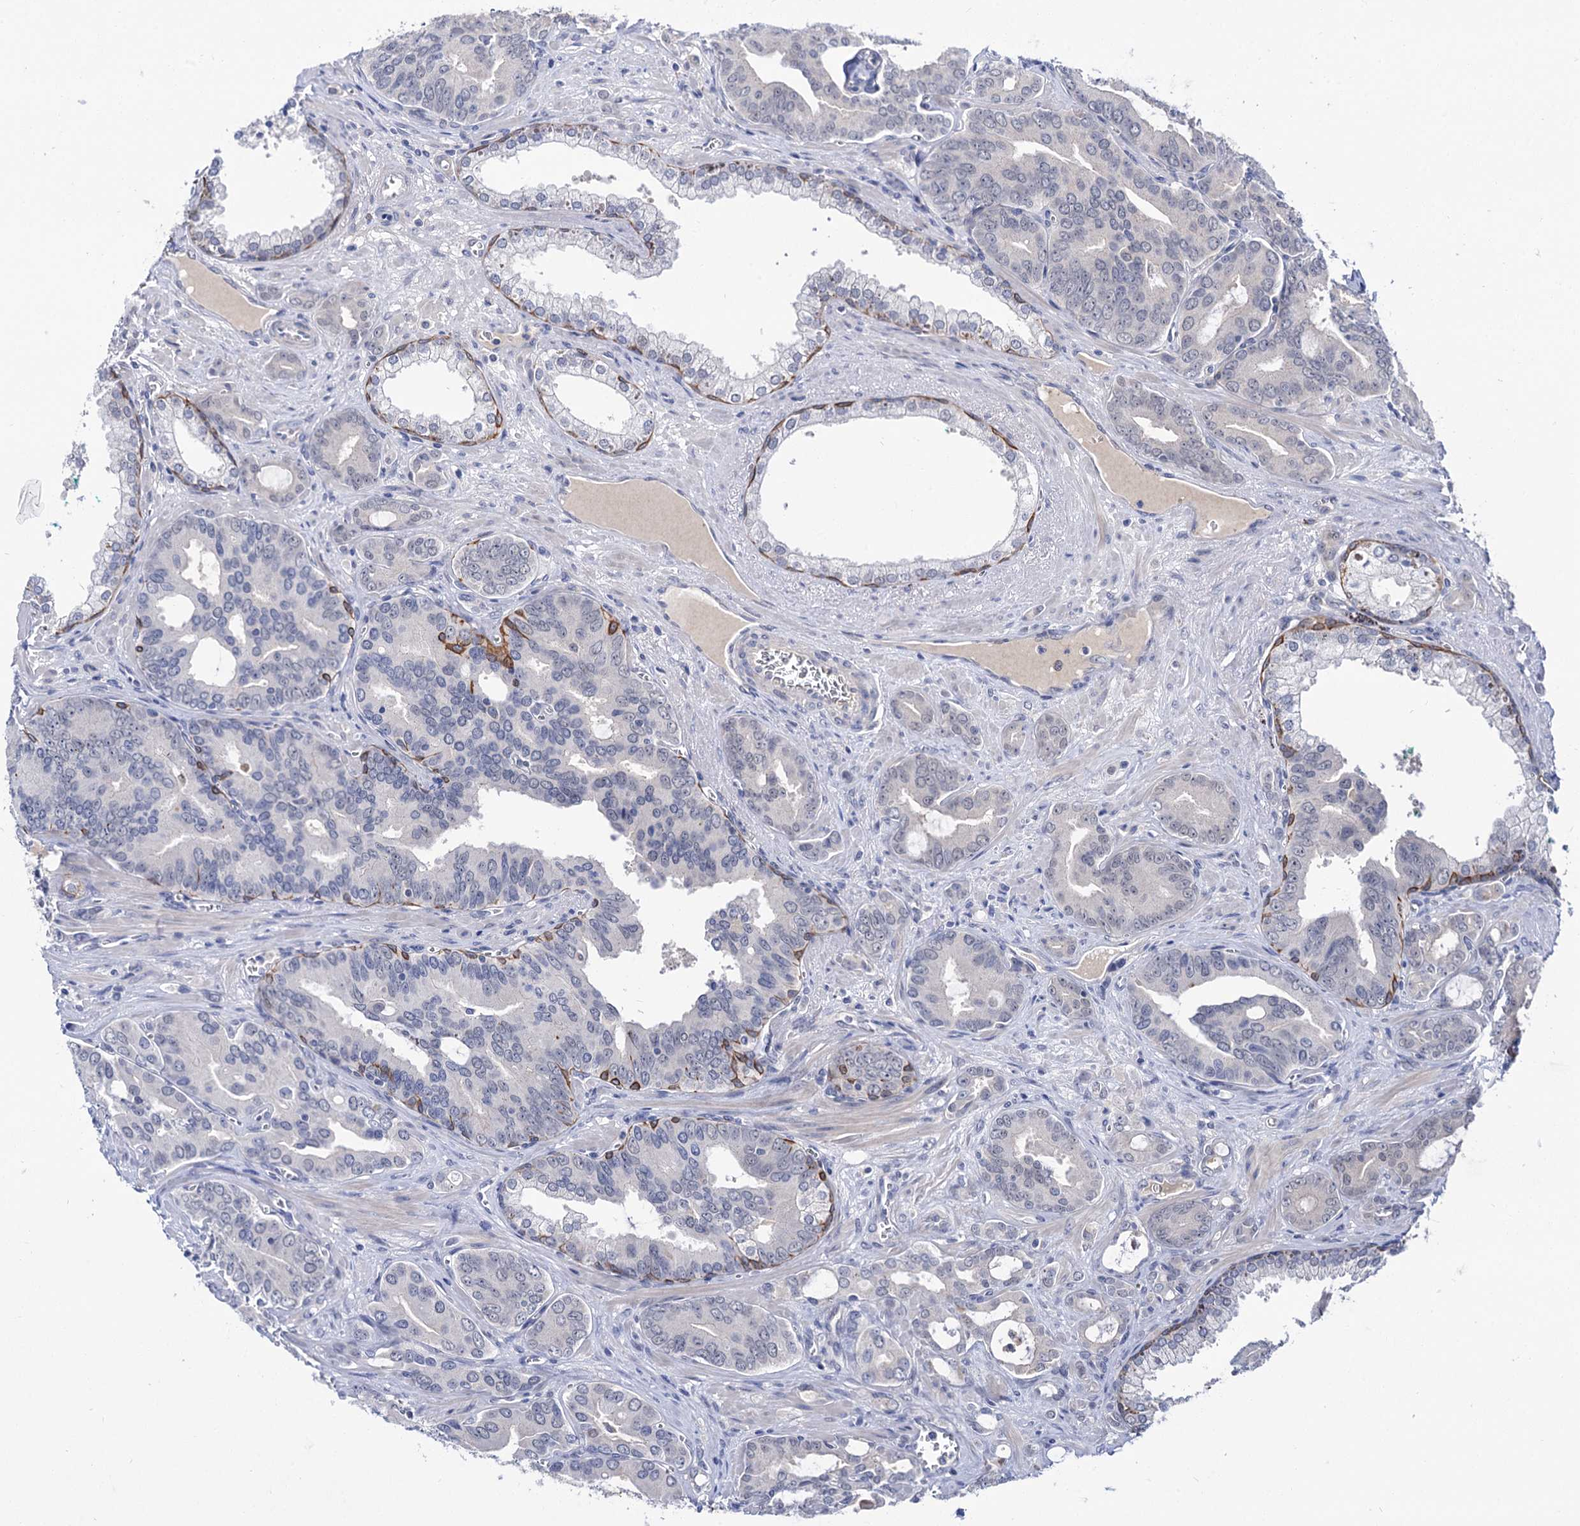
{"staining": {"intensity": "negative", "quantity": "none", "location": "none"}, "tissue": "prostate cancer", "cell_type": "Tumor cells", "image_type": "cancer", "snomed": [{"axis": "morphology", "description": "Adenocarcinoma, High grade"}, {"axis": "topography", "description": "Prostate"}], "caption": "Prostate cancer was stained to show a protein in brown. There is no significant staining in tumor cells.", "gene": "NEK10", "patient": {"sex": "male", "age": 72}}